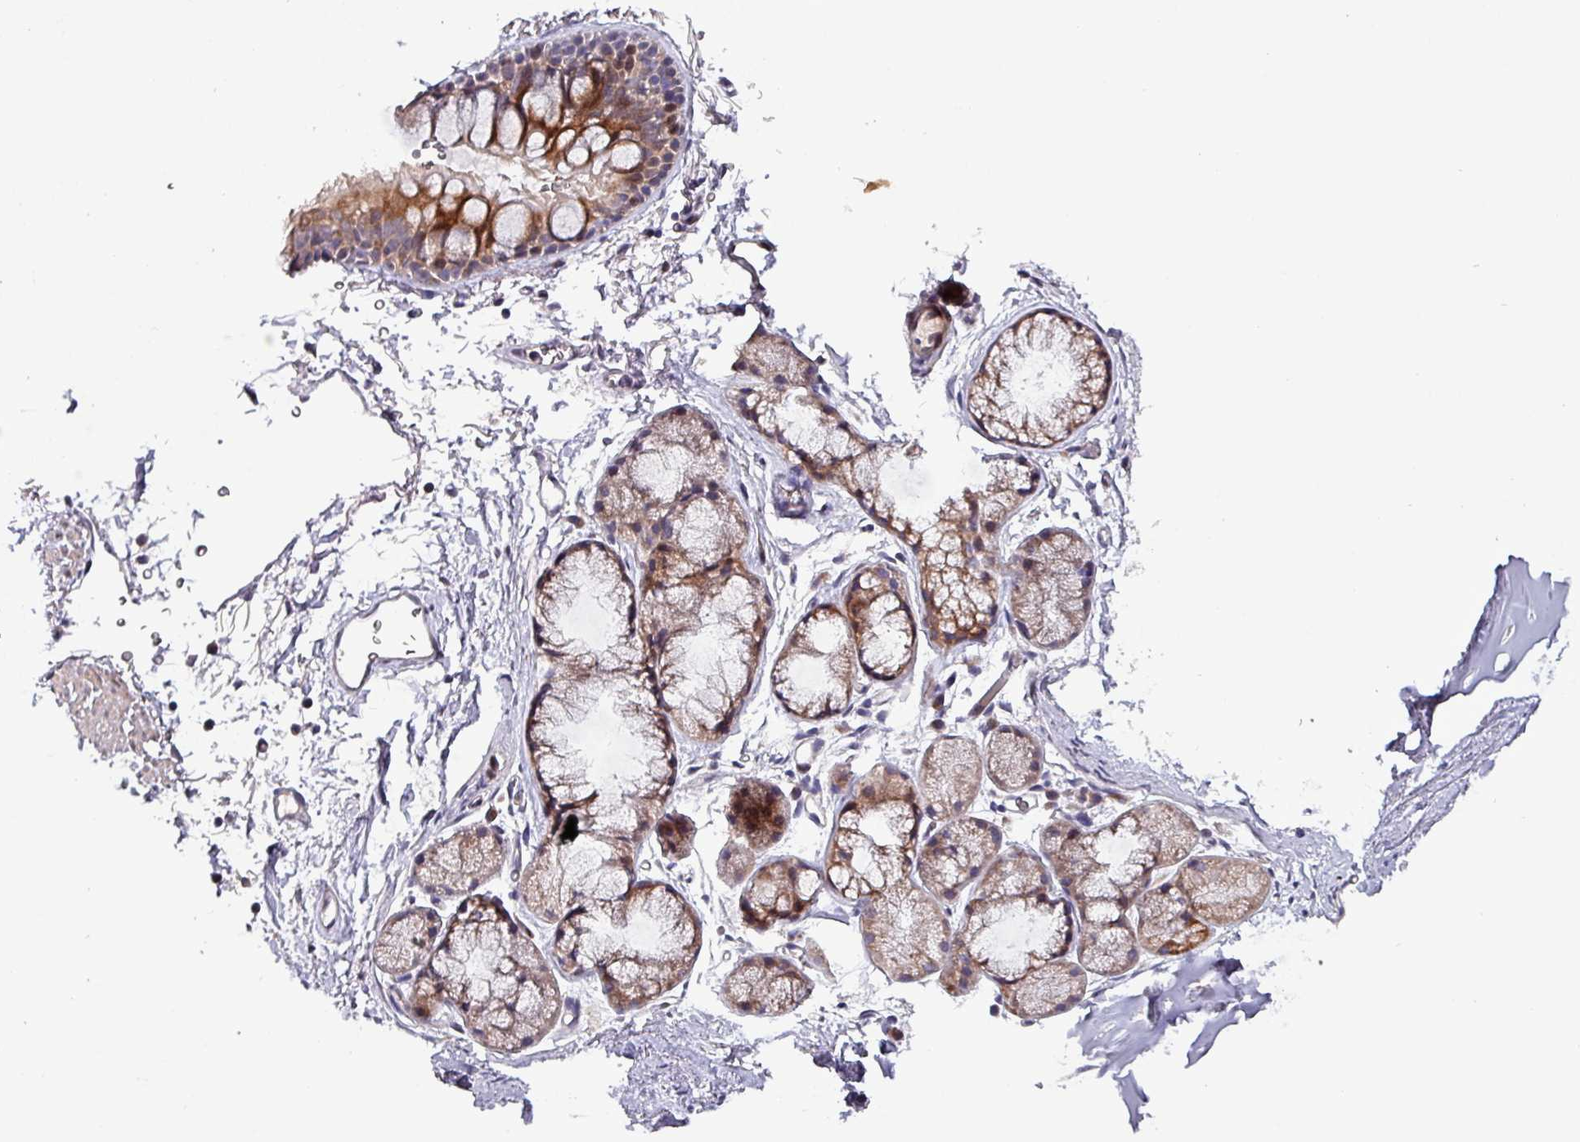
{"staining": {"intensity": "weak", "quantity": "<25%", "location": "nuclear"}, "tissue": "adipose tissue", "cell_type": "Adipocytes", "image_type": "normal", "snomed": [{"axis": "morphology", "description": "Normal tissue, NOS"}, {"axis": "topography", "description": "Lymph node"}, {"axis": "topography", "description": "Cartilage tissue"}, {"axis": "topography", "description": "Bronchus"}], "caption": "High magnification brightfield microscopy of benign adipose tissue stained with DAB (brown) and counterstained with hematoxylin (blue): adipocytes show no significant expression. (Immunohistochemistry, brightfield microscopy, high magnification).", "gene": "GRAPL", "patient": {"sex": "female", "age": 70}}